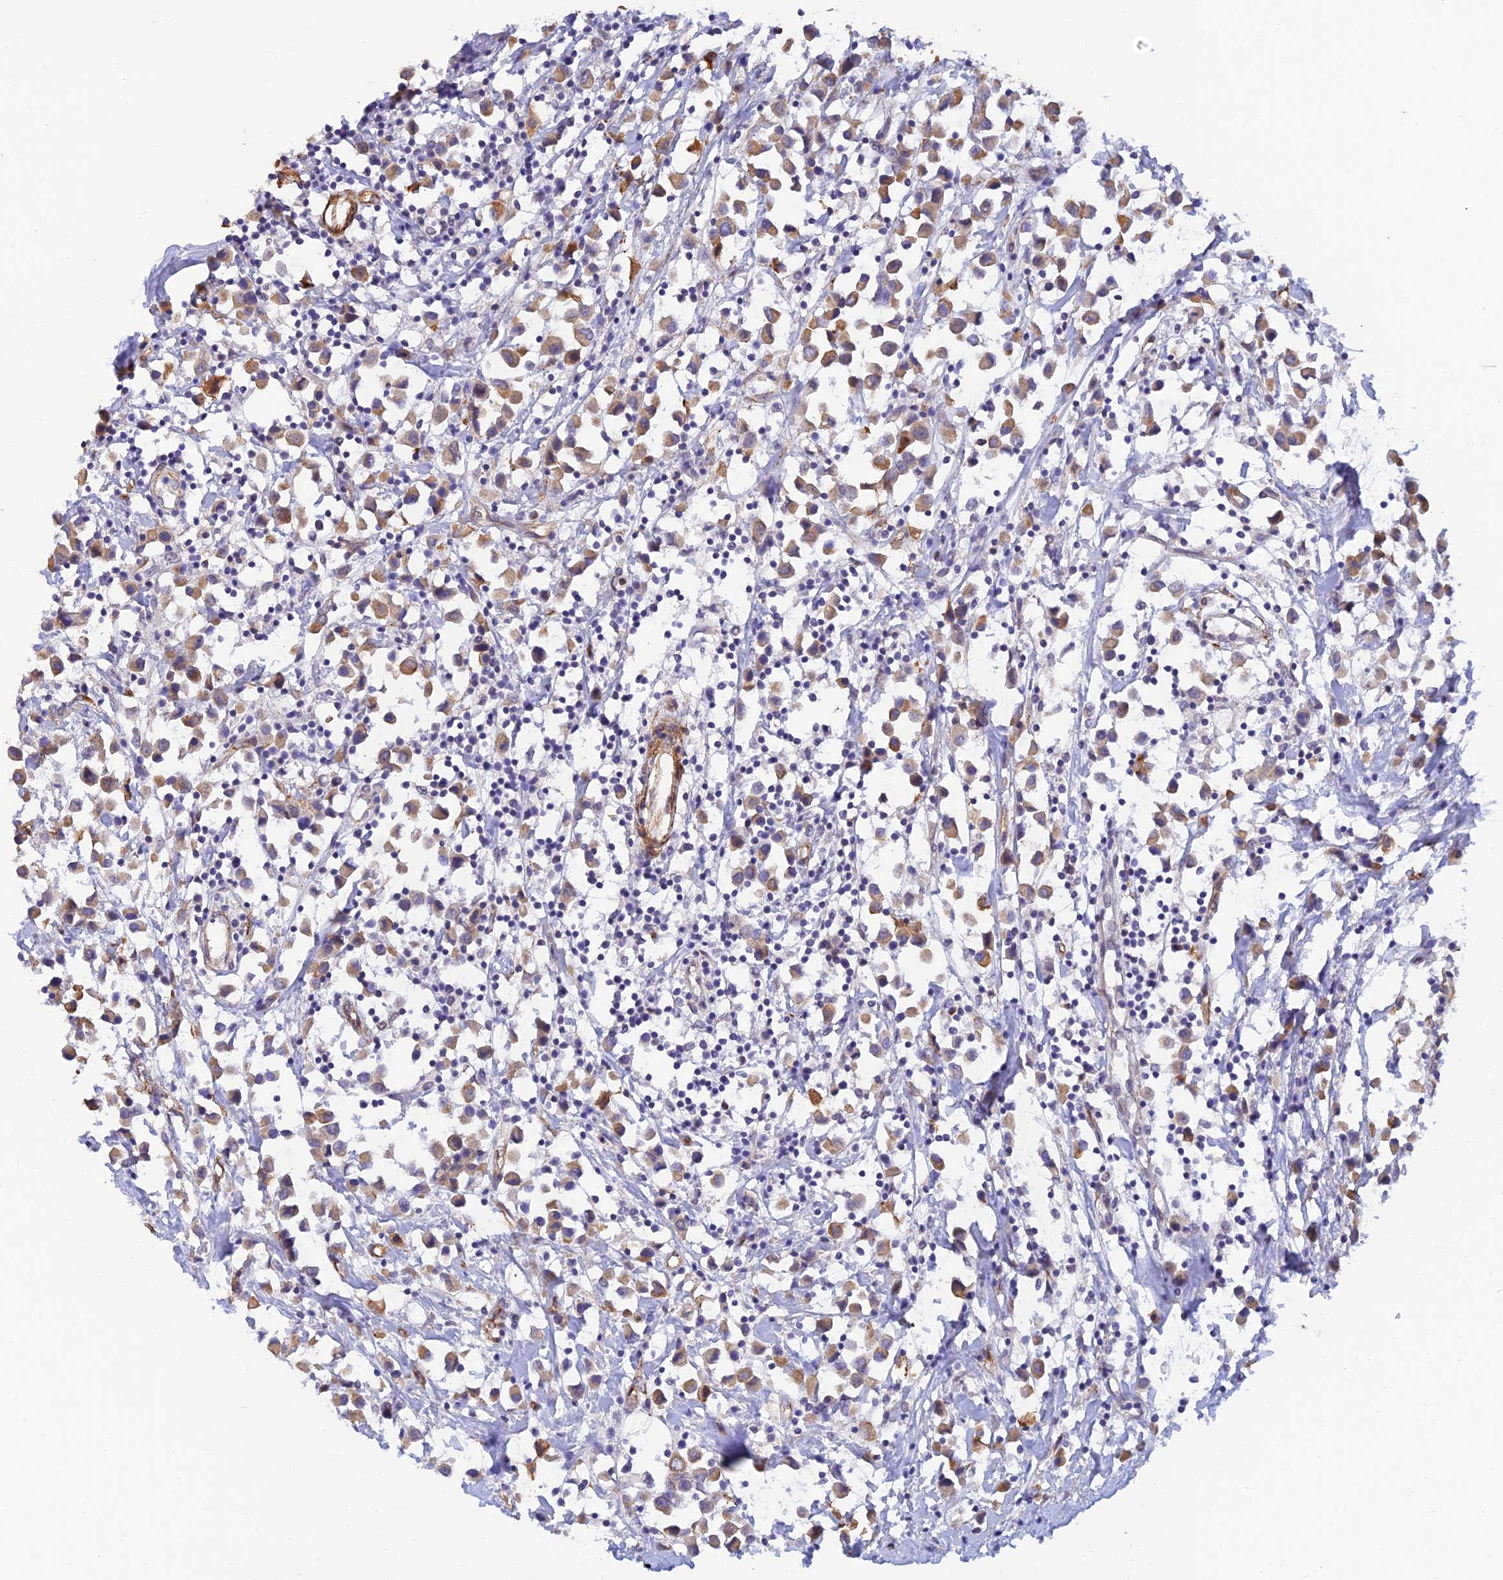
{"staining": {"intensity": "moderate", "quantity": ">75%", "location": "cytoplasmic/membranous"}, "tissue": "breast cancer", "cell_type": "Tumor cells", "image_type": "cancer", "snomed": [{"axis": "morphology", "description": "Duct carcinoma"}, {"axis": "topography", "description": "Breast"}], "caption": "Tumor cells demonstrate moderate cytoplasmic/membranous positivity in about >75% of cells in breast cancer (intraductal carcinoma).", "gene": "ALDH1L2", "patient": {"sex": "female", "age": 61}}